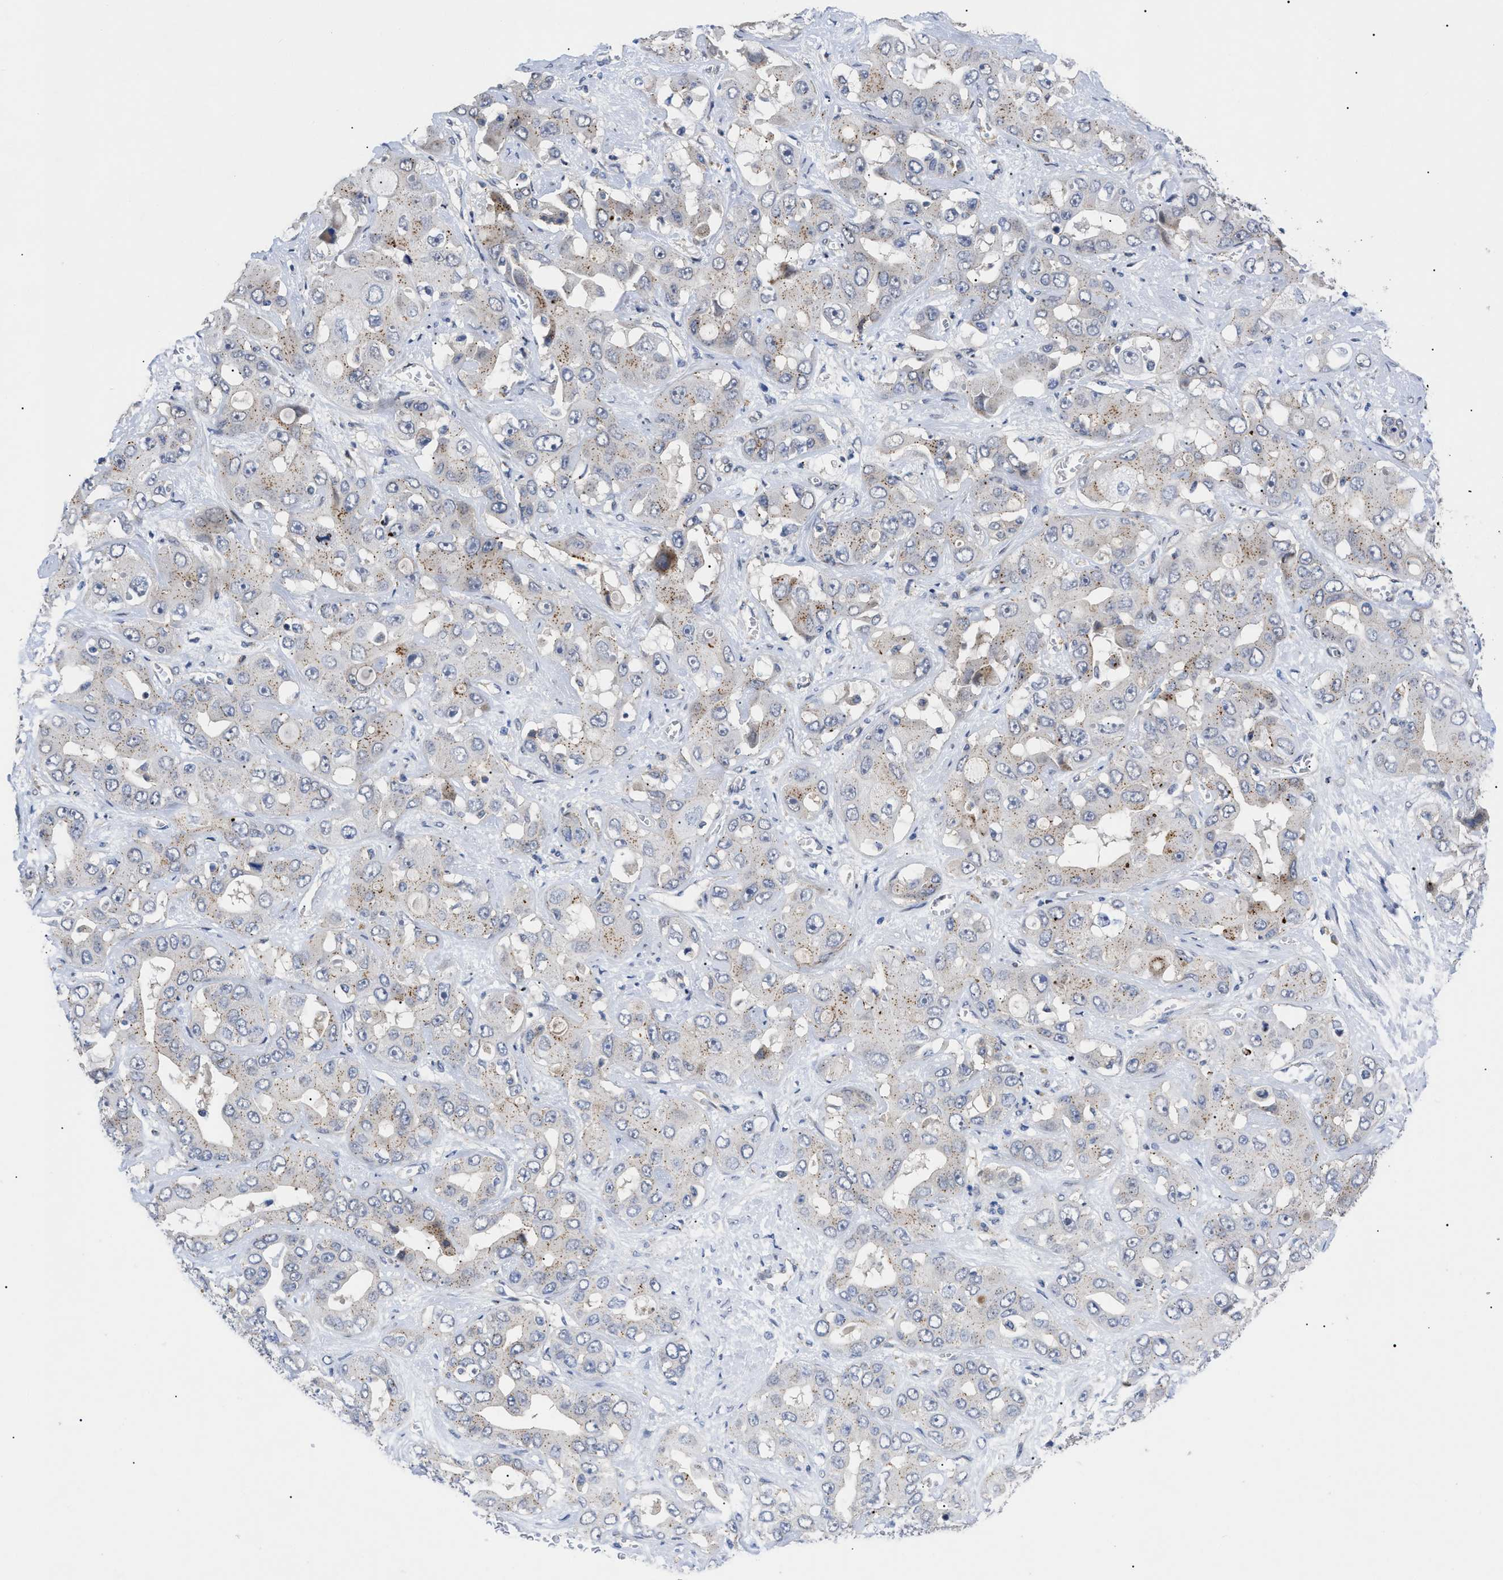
{"staining": {"intensity": "negative", "quantity": "none", "location": "none"}, "tissue": "liver cancer", "cell_type": "Tumor cells", "image_type": "cancer", "snomed": [{"axis": "morphology", "description": "Cholangiocarcinoma"}, {"axis": "topography", "description": "Liver"}], "caption": "Liver cholangiocarcinoma stained for a protein using immunohistochemistry shows no positivity tumor cells.", "gene": "SFXN5", "patient": {"sex": "female", "age": 52}}